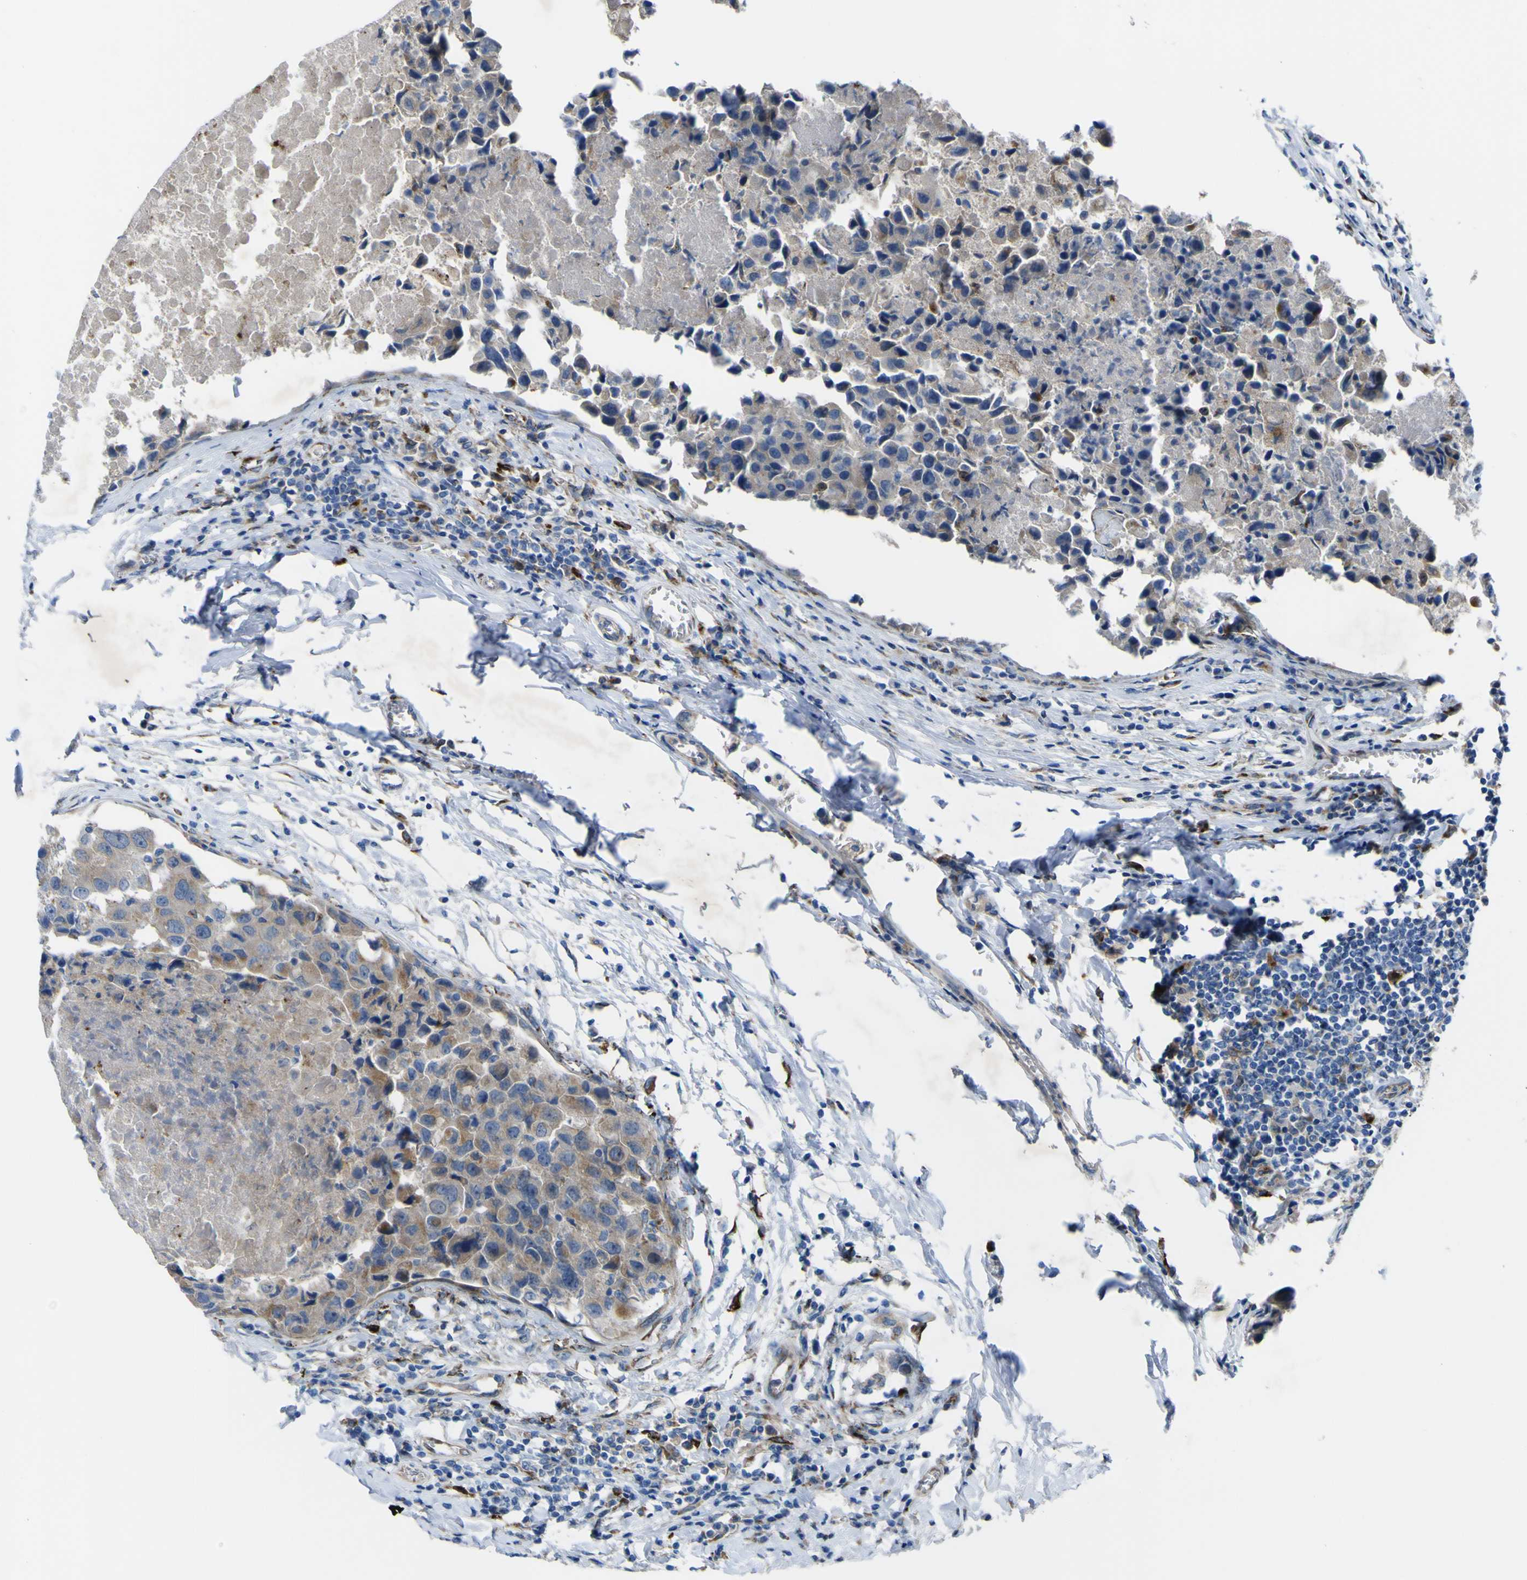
{"staining": {"intensity": "moderate", "quantity": "<25%", "location": "cytoplasmic/membranous"}, "tissue": "breast cancer", "cell_type": "Tumor cells", "image_type": "cancer", "snomed": [{"axis": "morphology", "description": "Duct carcinoma"}, {"axis": "topography", "description": "Breast"}], "caption": "IHC photomicrograph of human breast cancer (infiltrating ductal carcinoma) stained for a protein (brown), which demonstrates low levels of moderate cytoplasmic/membranous staining in approximately <25% of tumor cells.", "gene": "CST3", "patient": {"sex": "female", "age": 27}}